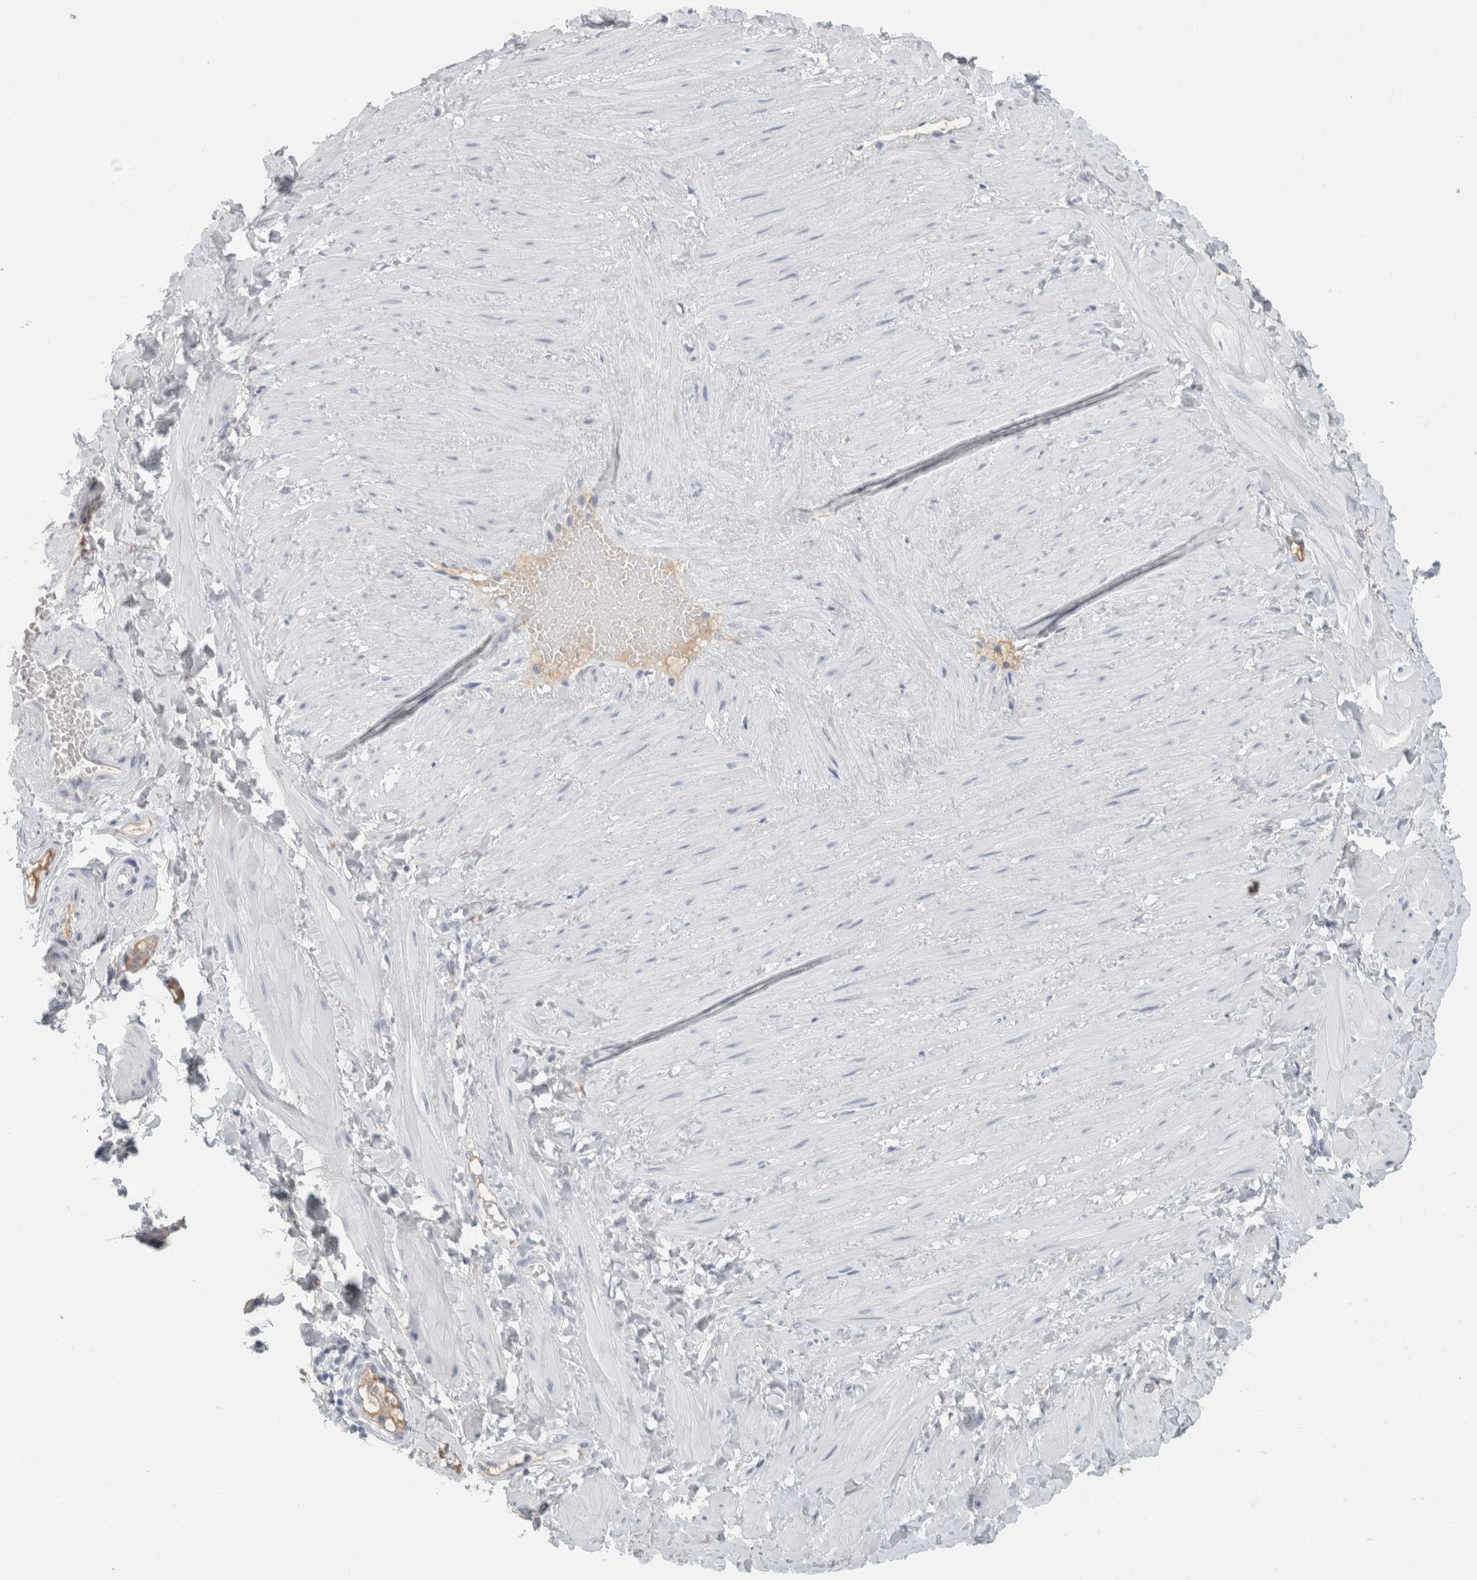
{"staining": {"intensity": "negative", "quantity": "none", "location": "none"}, "tissue": "adipose tissue", "cell_type": "Adipocytes", "image_type": "normal", "snomed": [{"axis": "morphology", "description": "Normal tissue, NOS"}, {"axis": "topography", "description": "Adipose tissue"}, {"axis": "topography", "description": "Vascular tissue"}, {"axis": "topography", "description": "Peripheral nerve tissue"}], "caption": "DAB (3,3'-diaminobenzidine) immunohistochemical staining of unremarkable human adipose tissue displays no significant positivity in adipocytes.", "gene": "TSPAN8", "patient": {"sex": "male", "age": 25}}